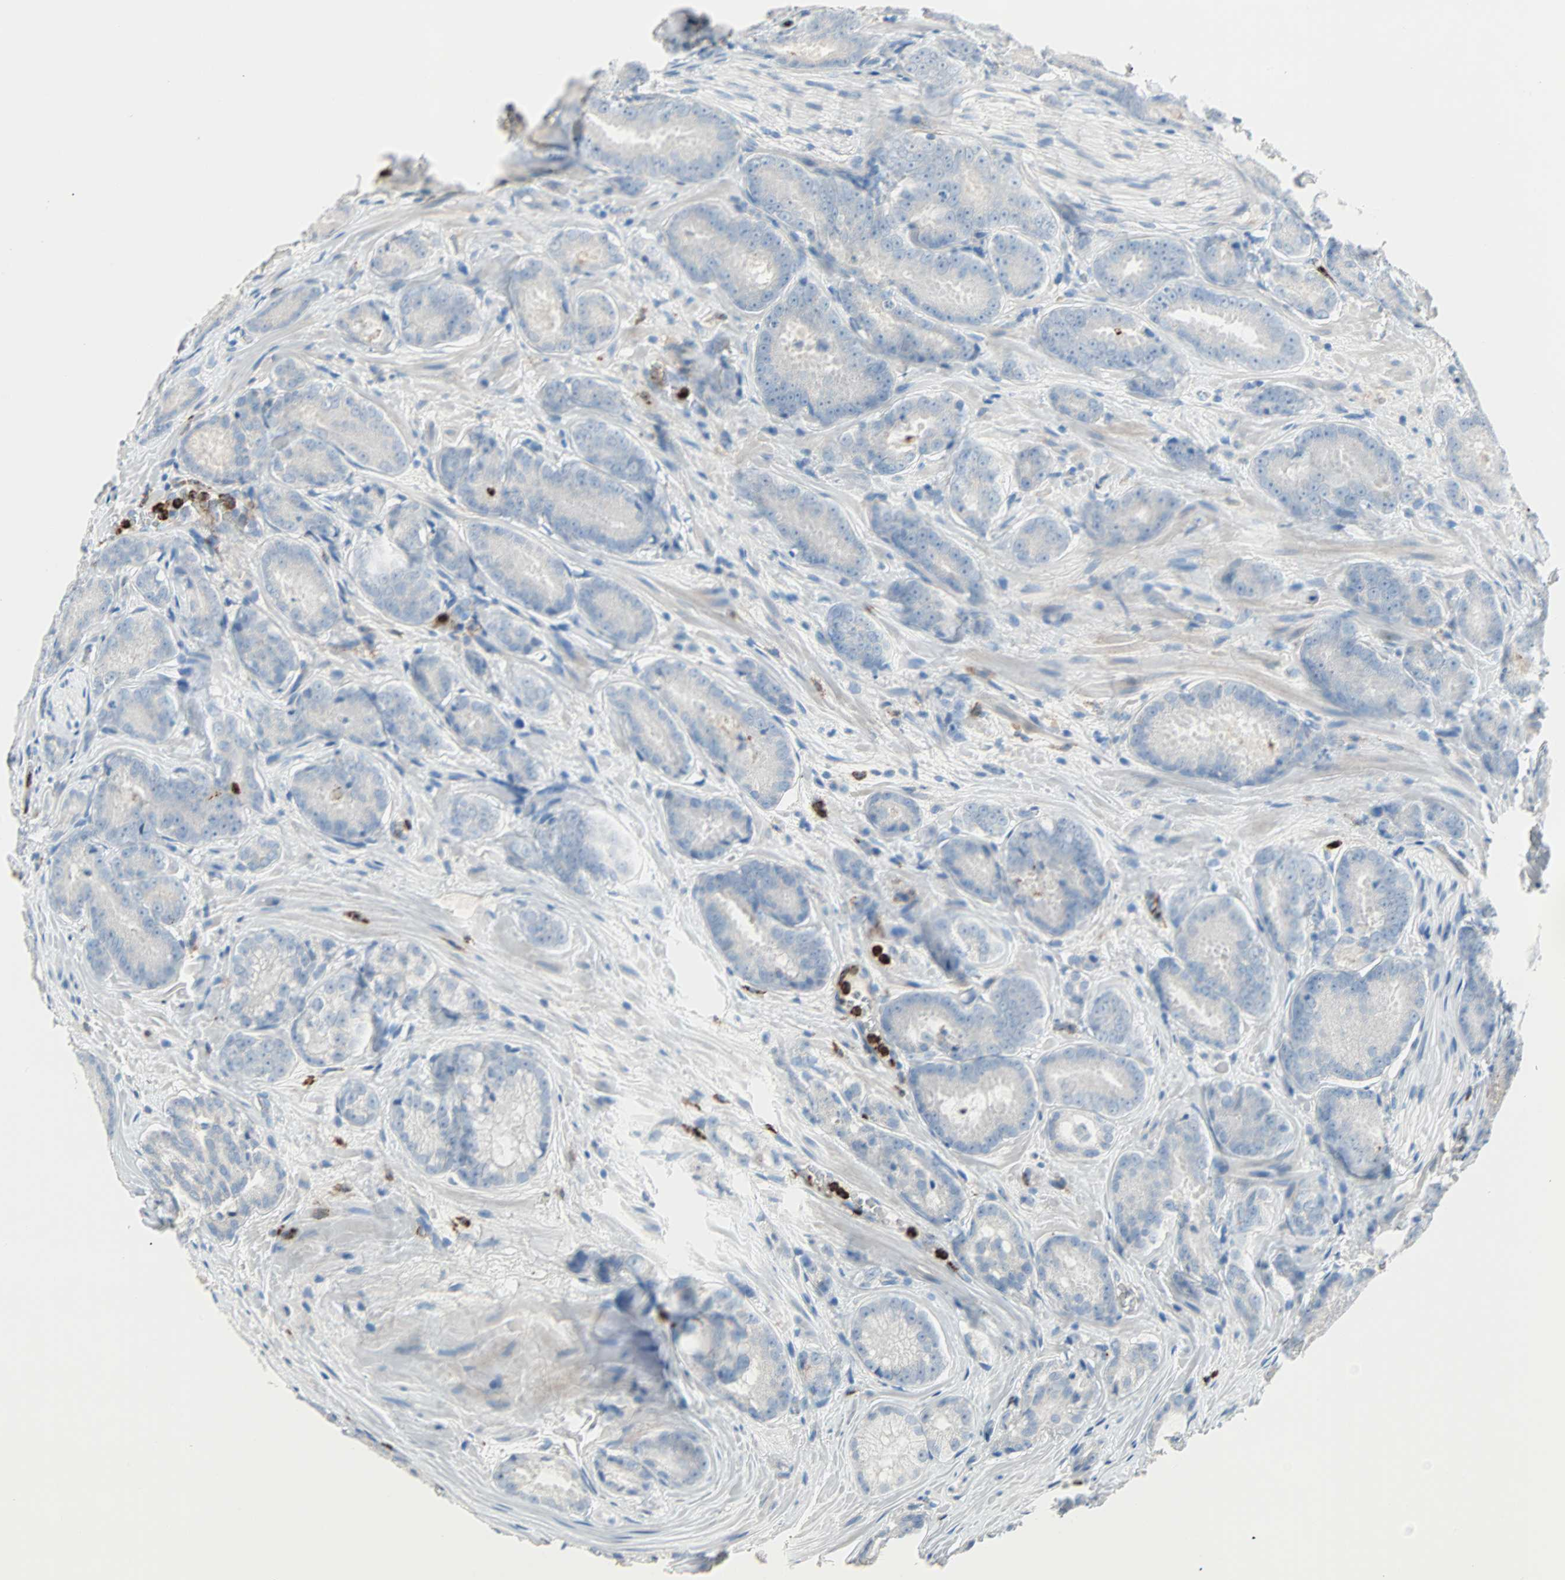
{"staining": {"intensity": "negative", "quantity": "none", "location": "none"}, "tissue": "prostate cancer", "cell_type": "Tumor cells", "image_type": "cancer", "snomed": [{"axis": "morphology", "description": "Adenocarcinoma, High grade"}, {"axis": "topography", "description": "Prostate"}], "caption": "High magnification brightfield microscopy of prostate cancer stained with DAB (brown) and counterstained with hematoxylin (blue): tumor cells show no significant expression.", "gene": "CLEC4A", "patient": {"sex": "male", "age": 64}}